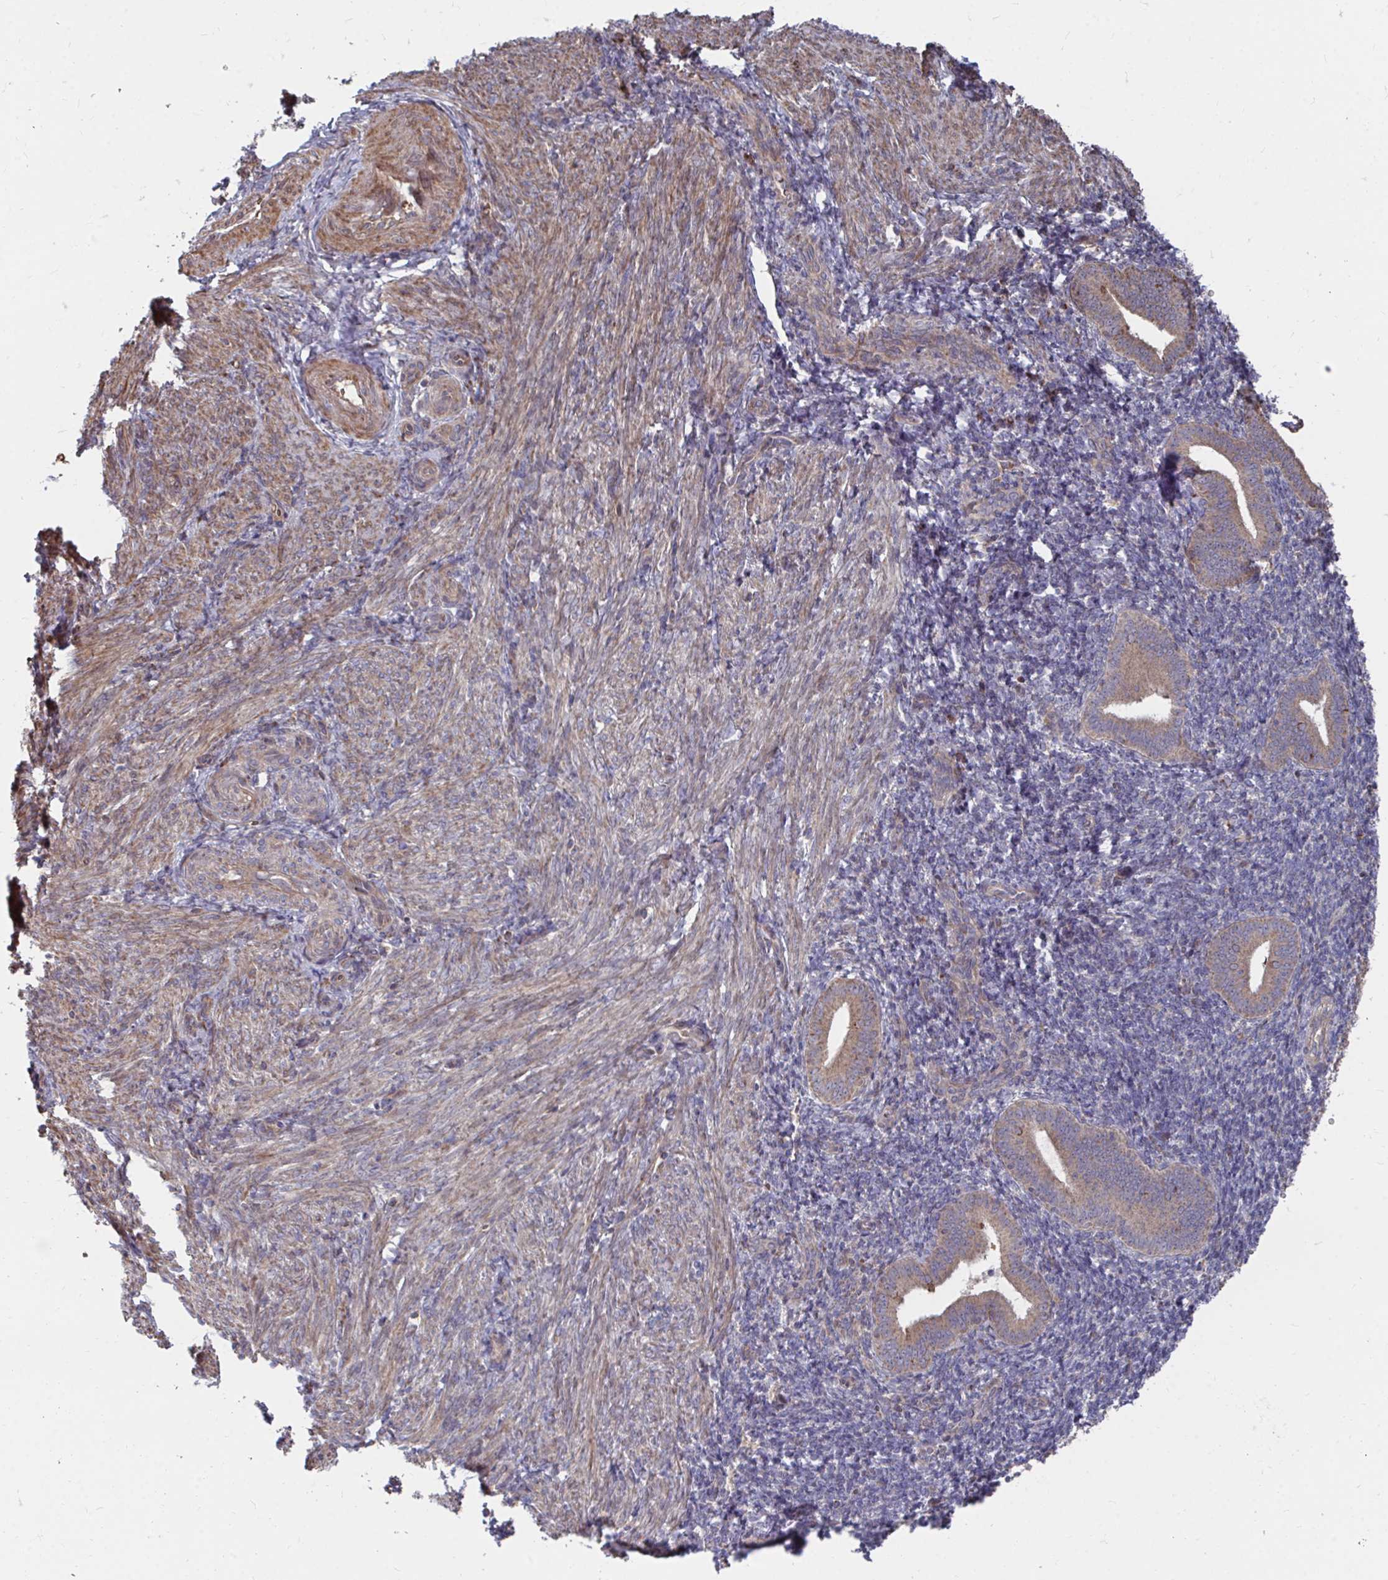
{"staining": {"intensity": "moderate", "quantity": "25%-75%", "location": "cytoplasmic/membranous"}, "tissue": "endometrium", "cell_type": "Cells in endometrial stroma", "image_type": "normal", "snomed": [{"axis": "morphology", "description": "Normal tissue, NOS"}, {"axis": "topography", "description": "Endometrium"}], "caption": "A medium amount of moderate cytoplasmic/membranous staining is seen in approximately 25%-75% of cells in endometrial stroma in unremarkable endometrium. (DAB = brown stain, brightfield microscopy at high magnification).", "gene": "FAM89A", "patient": {"sex": "female", "age": 25}}